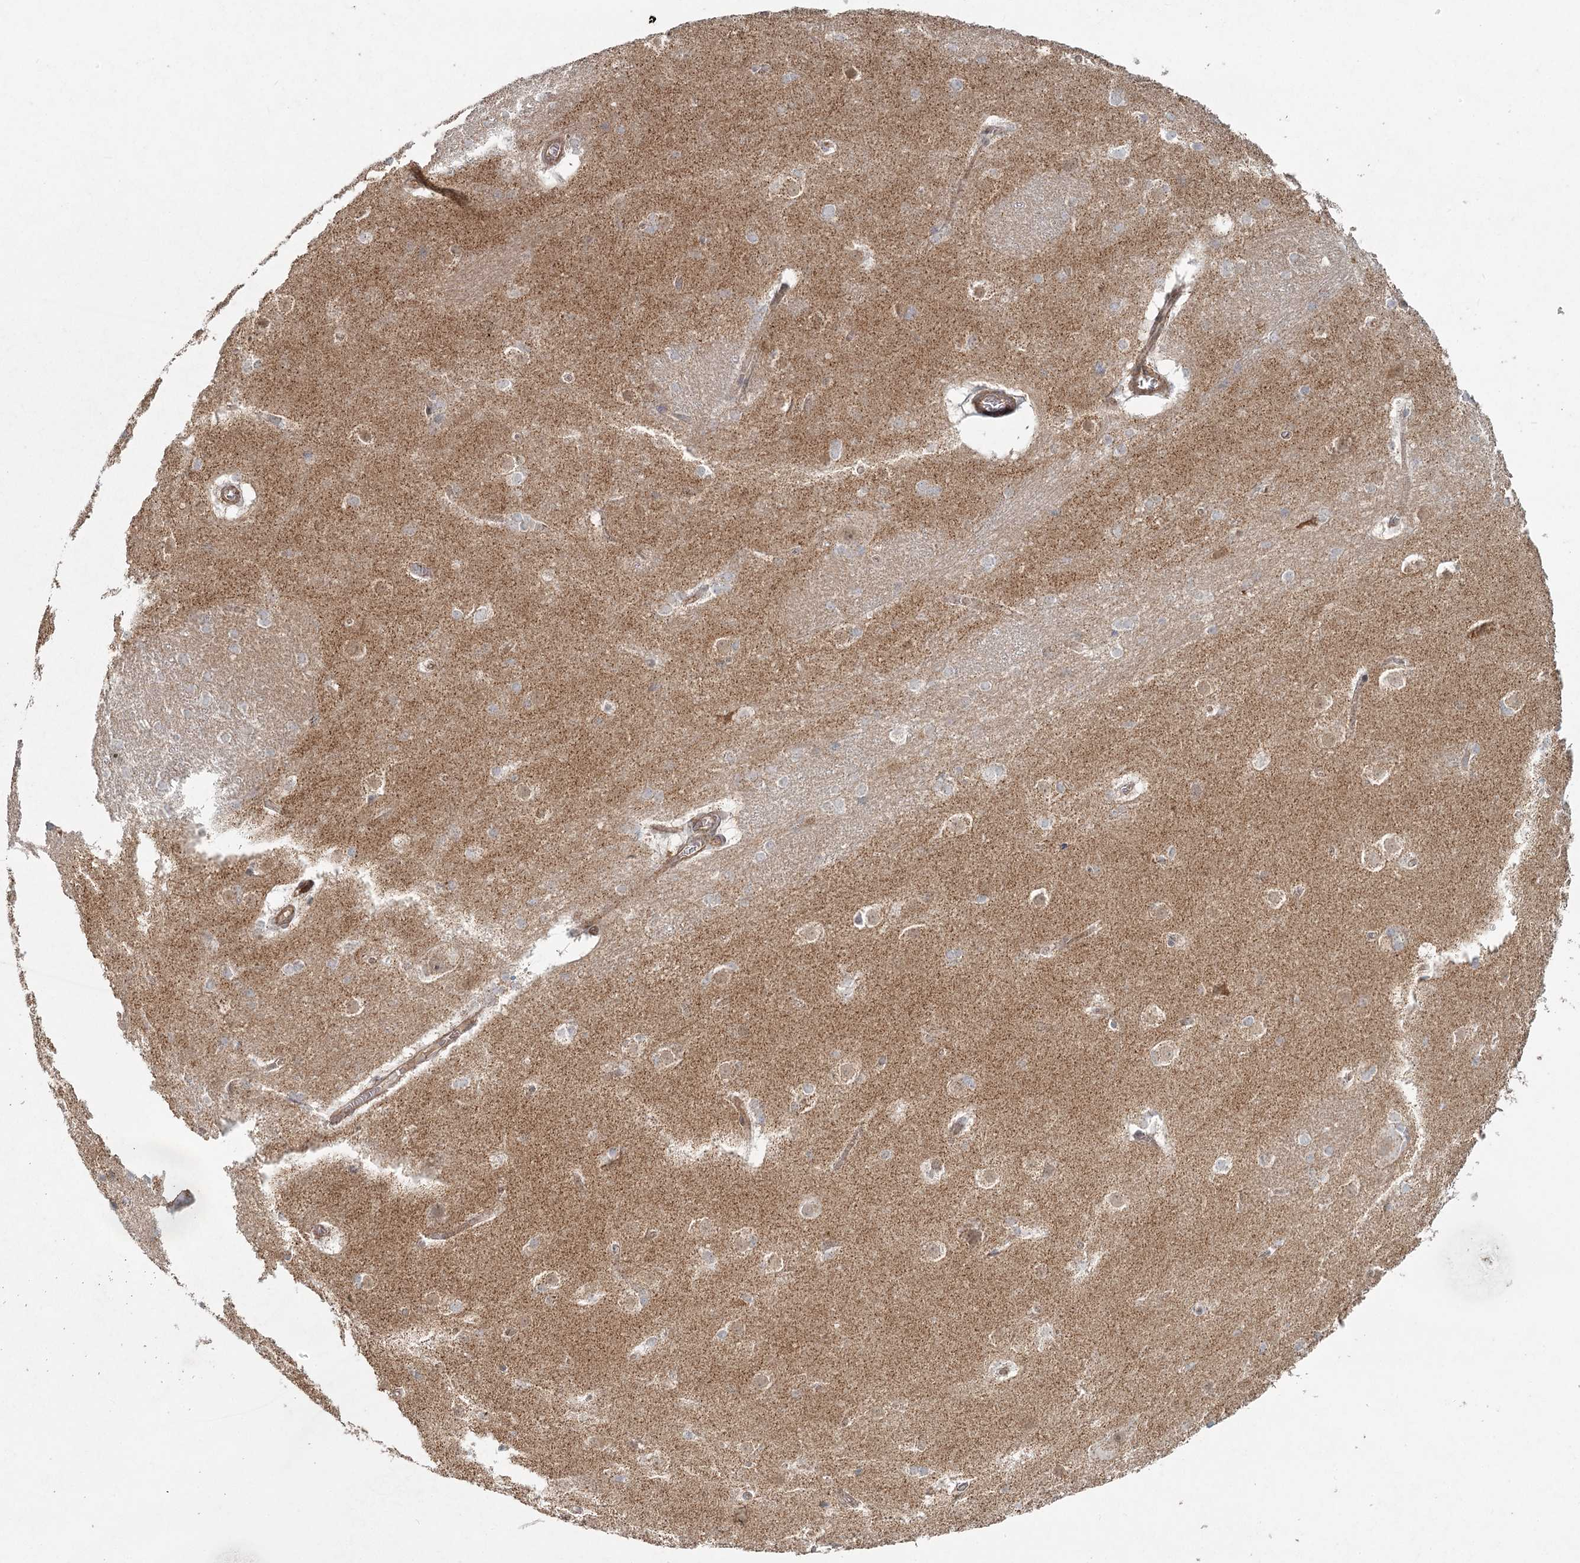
{"staining": {"intensity": "moderate", "quantity": "<25%", "location": "cytoplasmic/membranous"}, "tissue": "caudate", "cell_type": "Glial cells", "image_type": "normal", "snomed": [{"axis": "morphology", "description": "Normal tissue, NOS"}, {"axis": "topography", "description": "Lateral ventricle wall"}], "caption": "High-power microscopy captured an IHC photomicrograph of unremarkable caudate, revealing moderate cytoplasmic/membranous expression in approximately <25% of glial cells. (Brightfield microscopy of DAB IHC at high magnification).", "gene": "LACTB", "patient": {"sex": "female", "age": 19}}